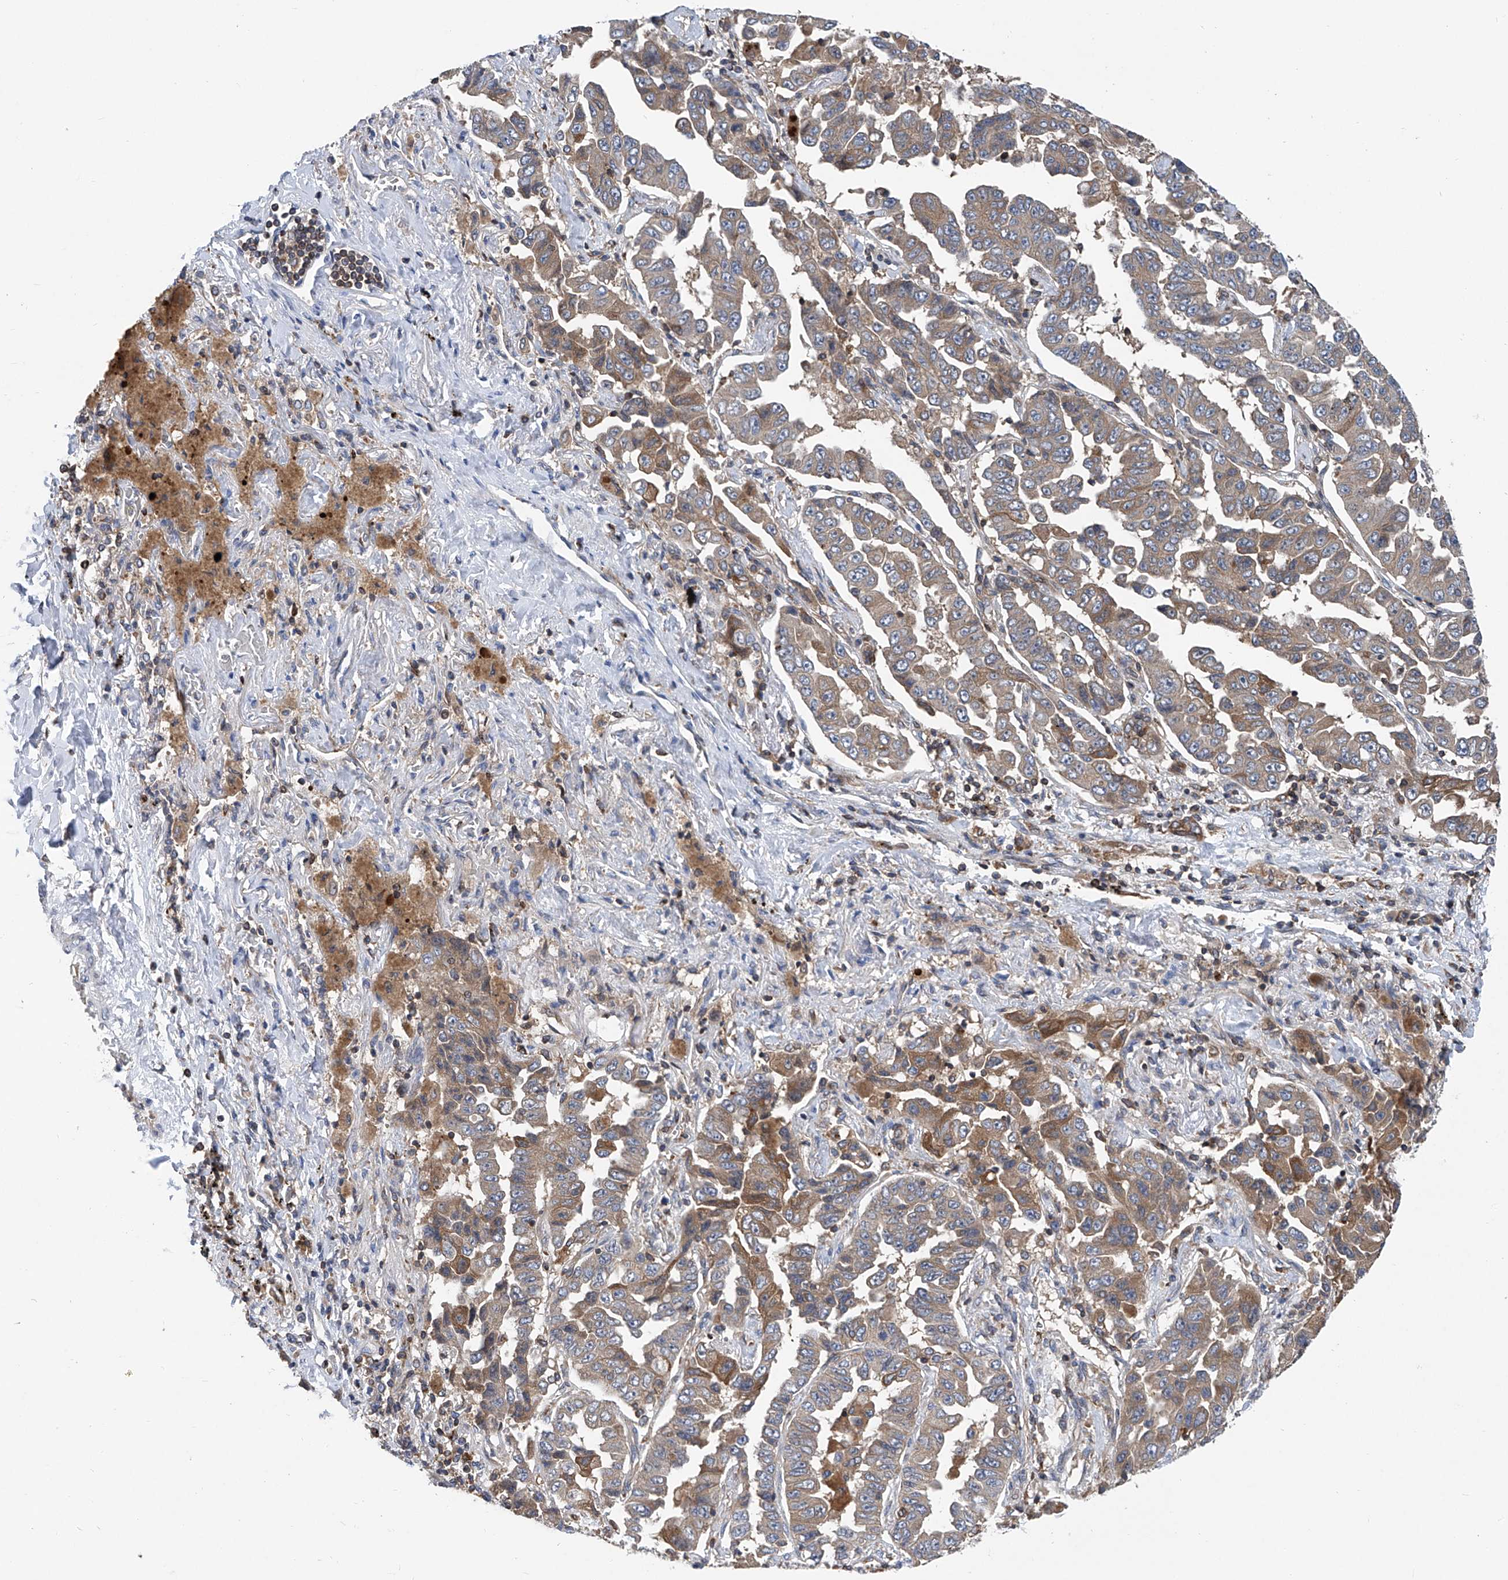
{"staining": {"intensity": "moderate", "quantity": ">75%", "location": "cytoplasmic/membranous"}, "tissue": "lung cancer", "cell_type": "Tumor cells", "image_type": "cancer", "snomed": [{"axis": "morphology", "description": "Adenocarcinoma, NOS"}, {"axis": "topography", "description": "Lung"}], "caption": "The immunohistochemical stain labels moderate cytoplasmic/membranous staining in tumor cells of lung cancer (adenocarcinoma) tissue.", "gene": "TRIM38", "patient": {"sex": "female", "age": 51}}